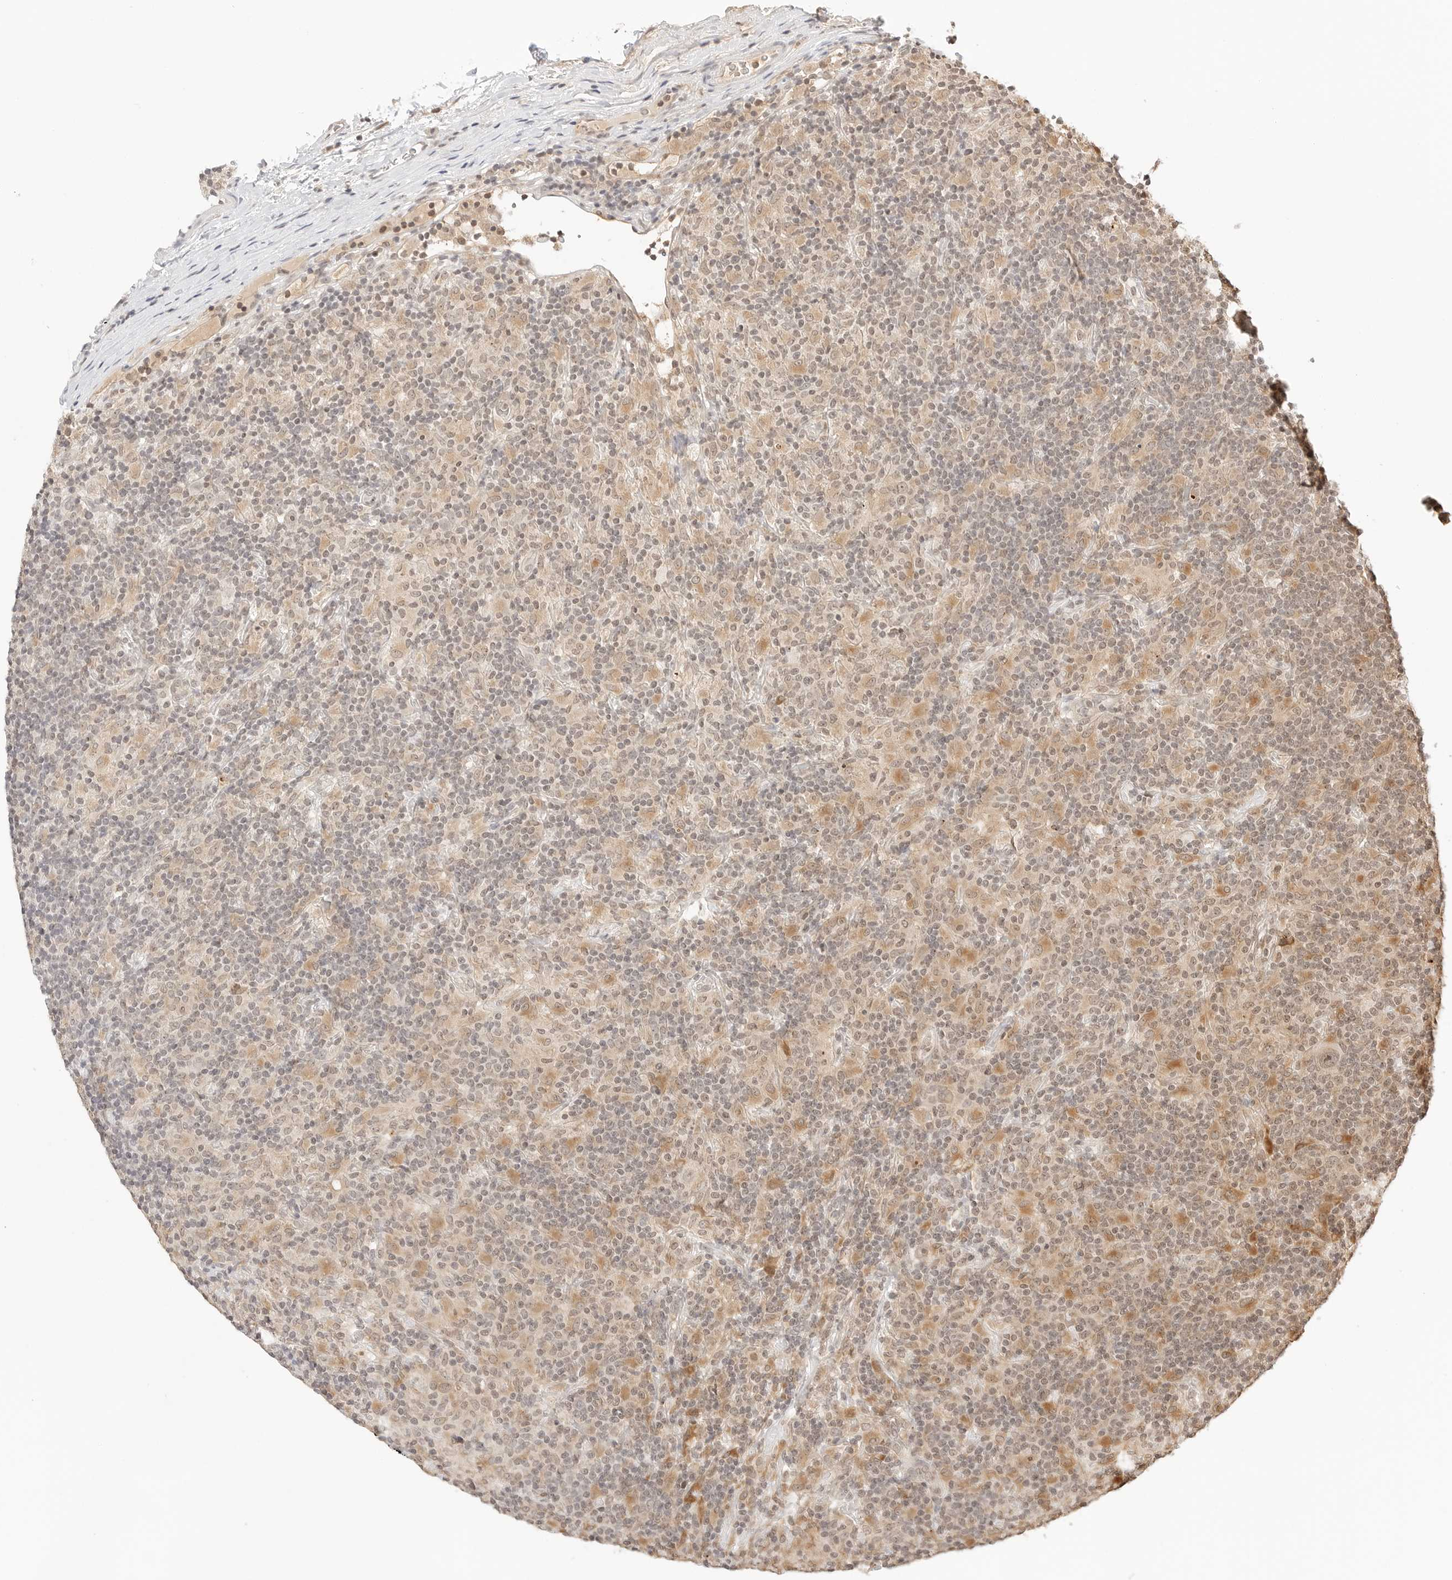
{"staining": {"intensity": "weak", "quantity": ">75%", "location": "nuclear"}, "tissue": "lymphoma", "cell_type": "Tumor cells", "image_type": "cancer", "snomed": [{"axis": "morphology", "description": "Hodgkin's disease, NOS"}, {"axis": "topography", "description": "Lymph node"}], "caption": "Tumor cells show weak nuclear expression in about >75% of cells in lymphoma.", "gene": "SEPTIN4", "patient": {"sex": "male", "age": 70}}